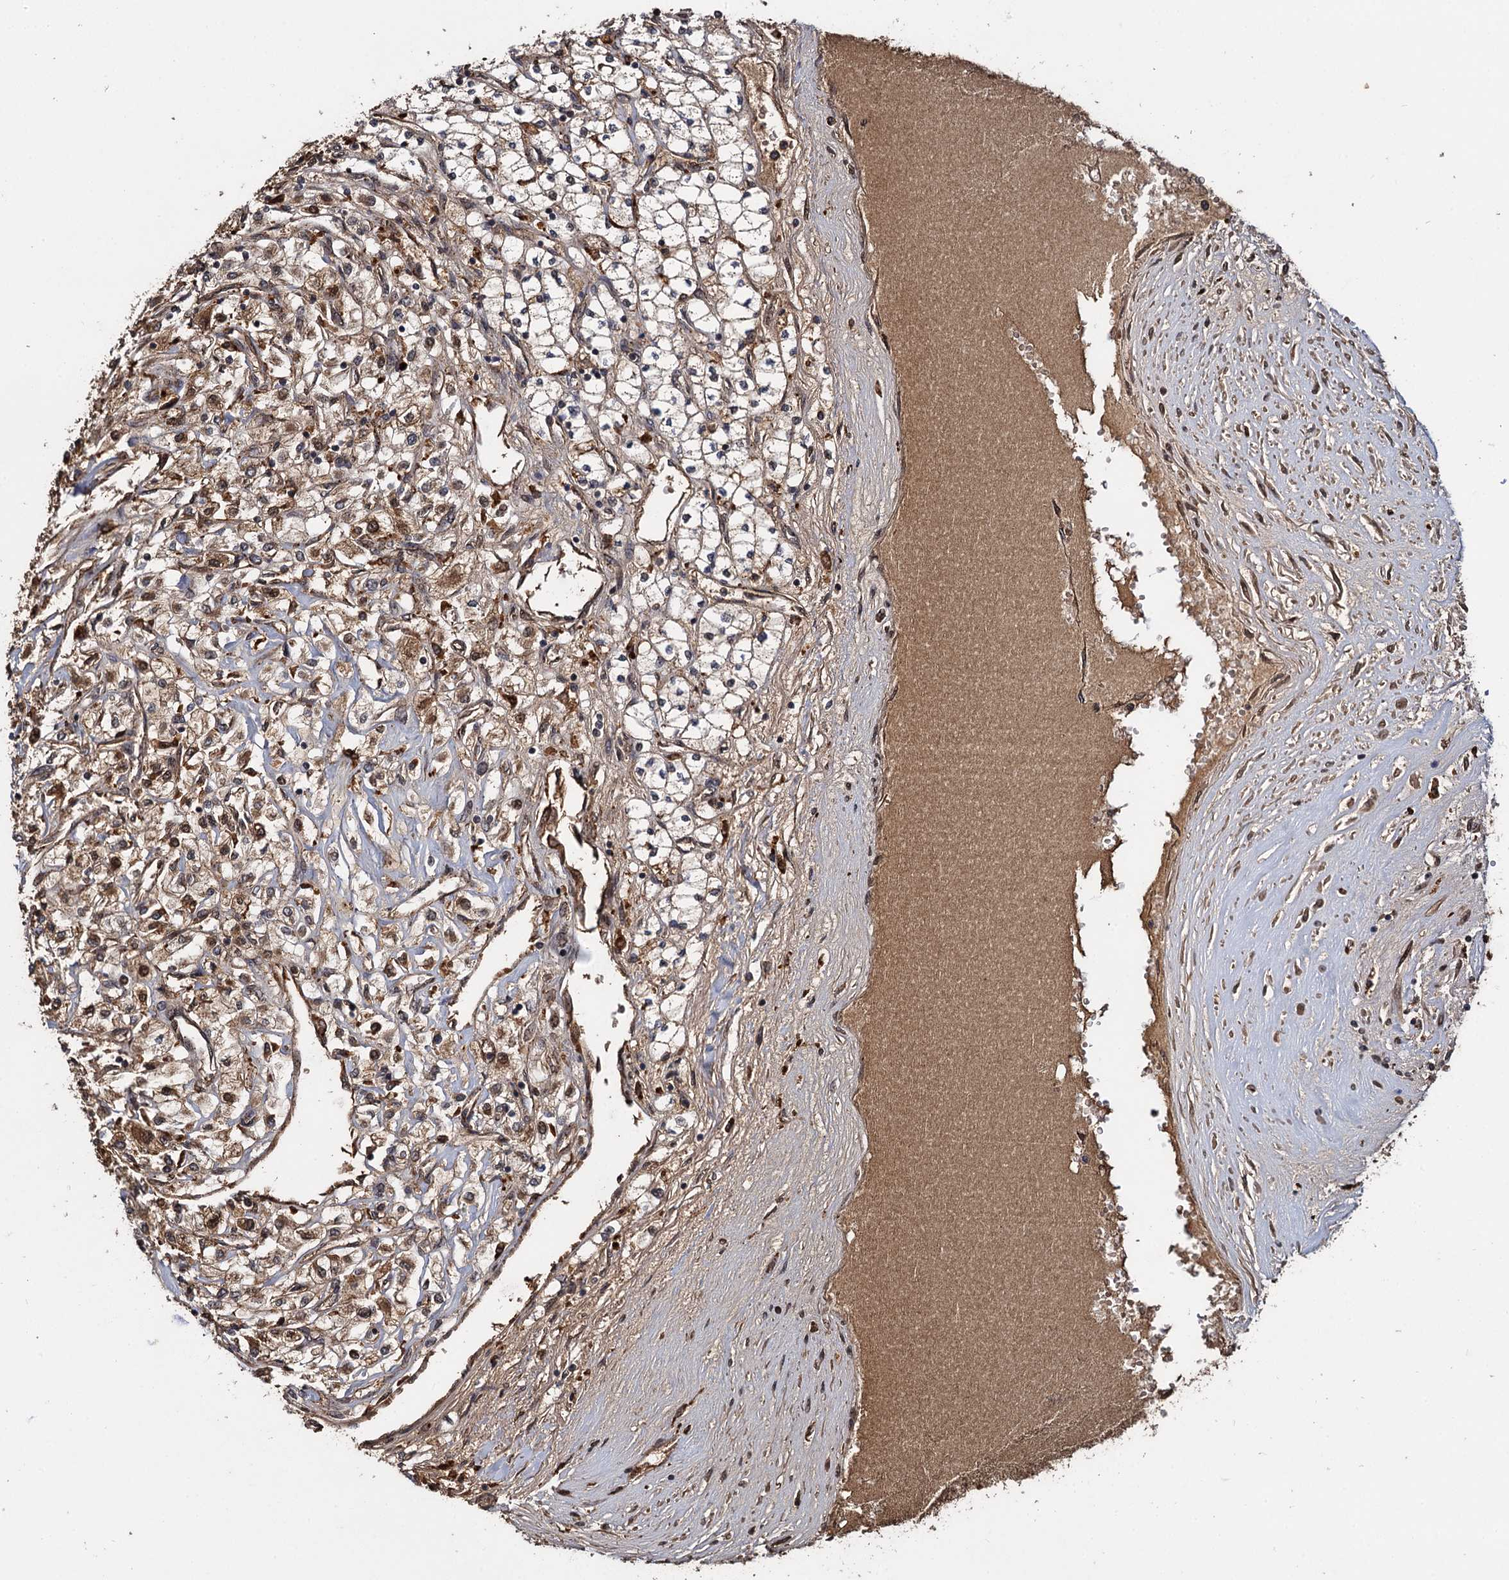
{"staining": {"intensity": "moderate", "quantity": ">75%", "location": "cytoplasmic/membranous"}, "tissue": "renal cancer", "cell_type": "Tumor cells", "image_type": "cancer", "snomed": [{"axis": "morphology", "description": "Adenocarcinoma, NOS"}, {"axis": "topography", "description": "Kidney"}], "caption": "The immunohistochemical stain labels moderate cytoplasmic/membranous positivity in tumor cells of adenocarcinoma (renal) tissue. (DAB IHC, brown staining for protein, blue staining for nuclei).", "gene": "CEP192", "patient": {"sex": "male", "age": 80}}